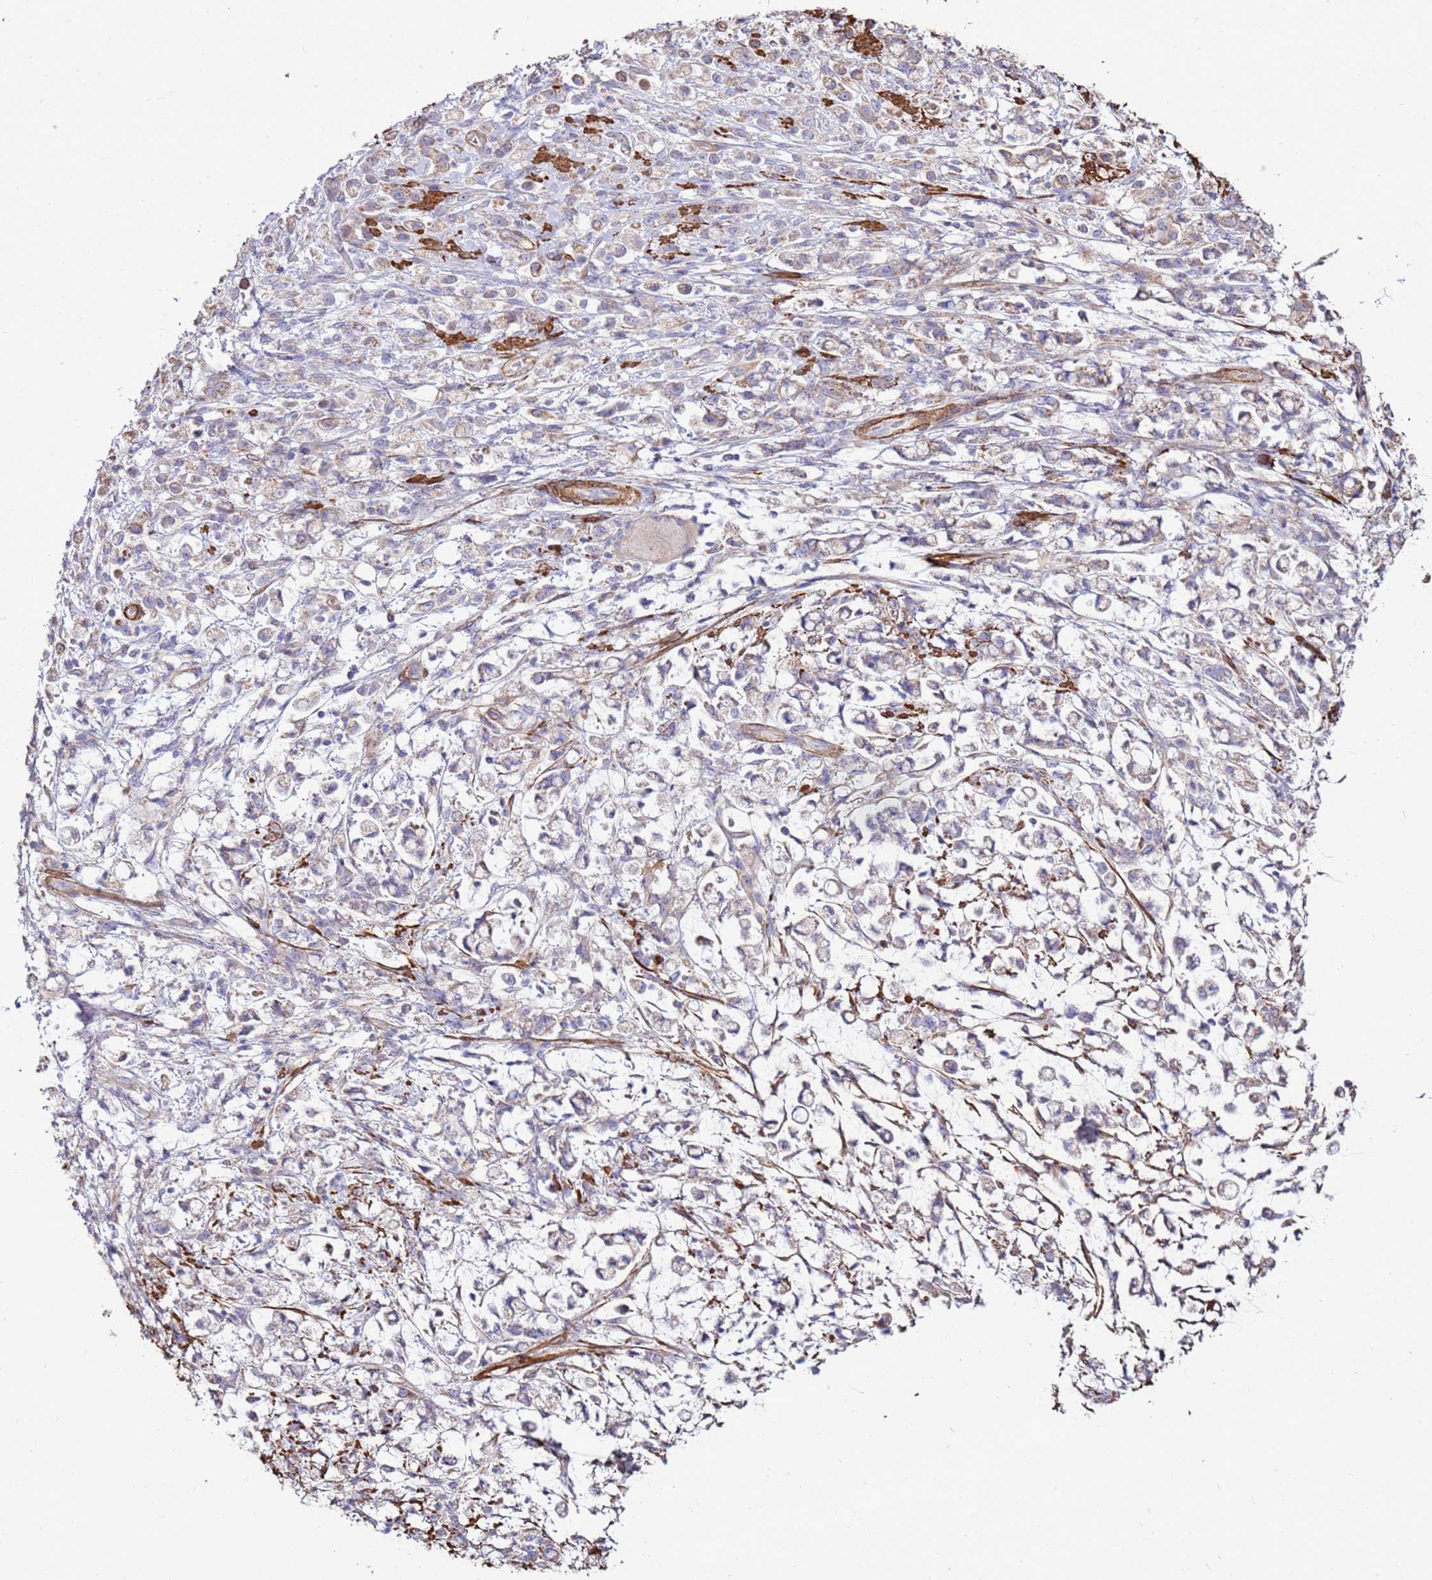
{"staining": {"intensity": "negative", "quantity": "none", "location": "none"}, "tissue": "stomach cancer", "cell_type": "Tumor cells", "image_type": "cancer", "snomed": [{"axis": "morphology", "description": "Adenocarcinoma, NOS"}, {"axis": "topography", "description": "Stomach"}], "caption": "This is a micrograph of immunohistochemistry (IHC) staining of adenocarcinoma (stomach), which shows no expression in tumor cells.", "gene": "DDX59", "patient": {"sex": "female", "age": 60}}